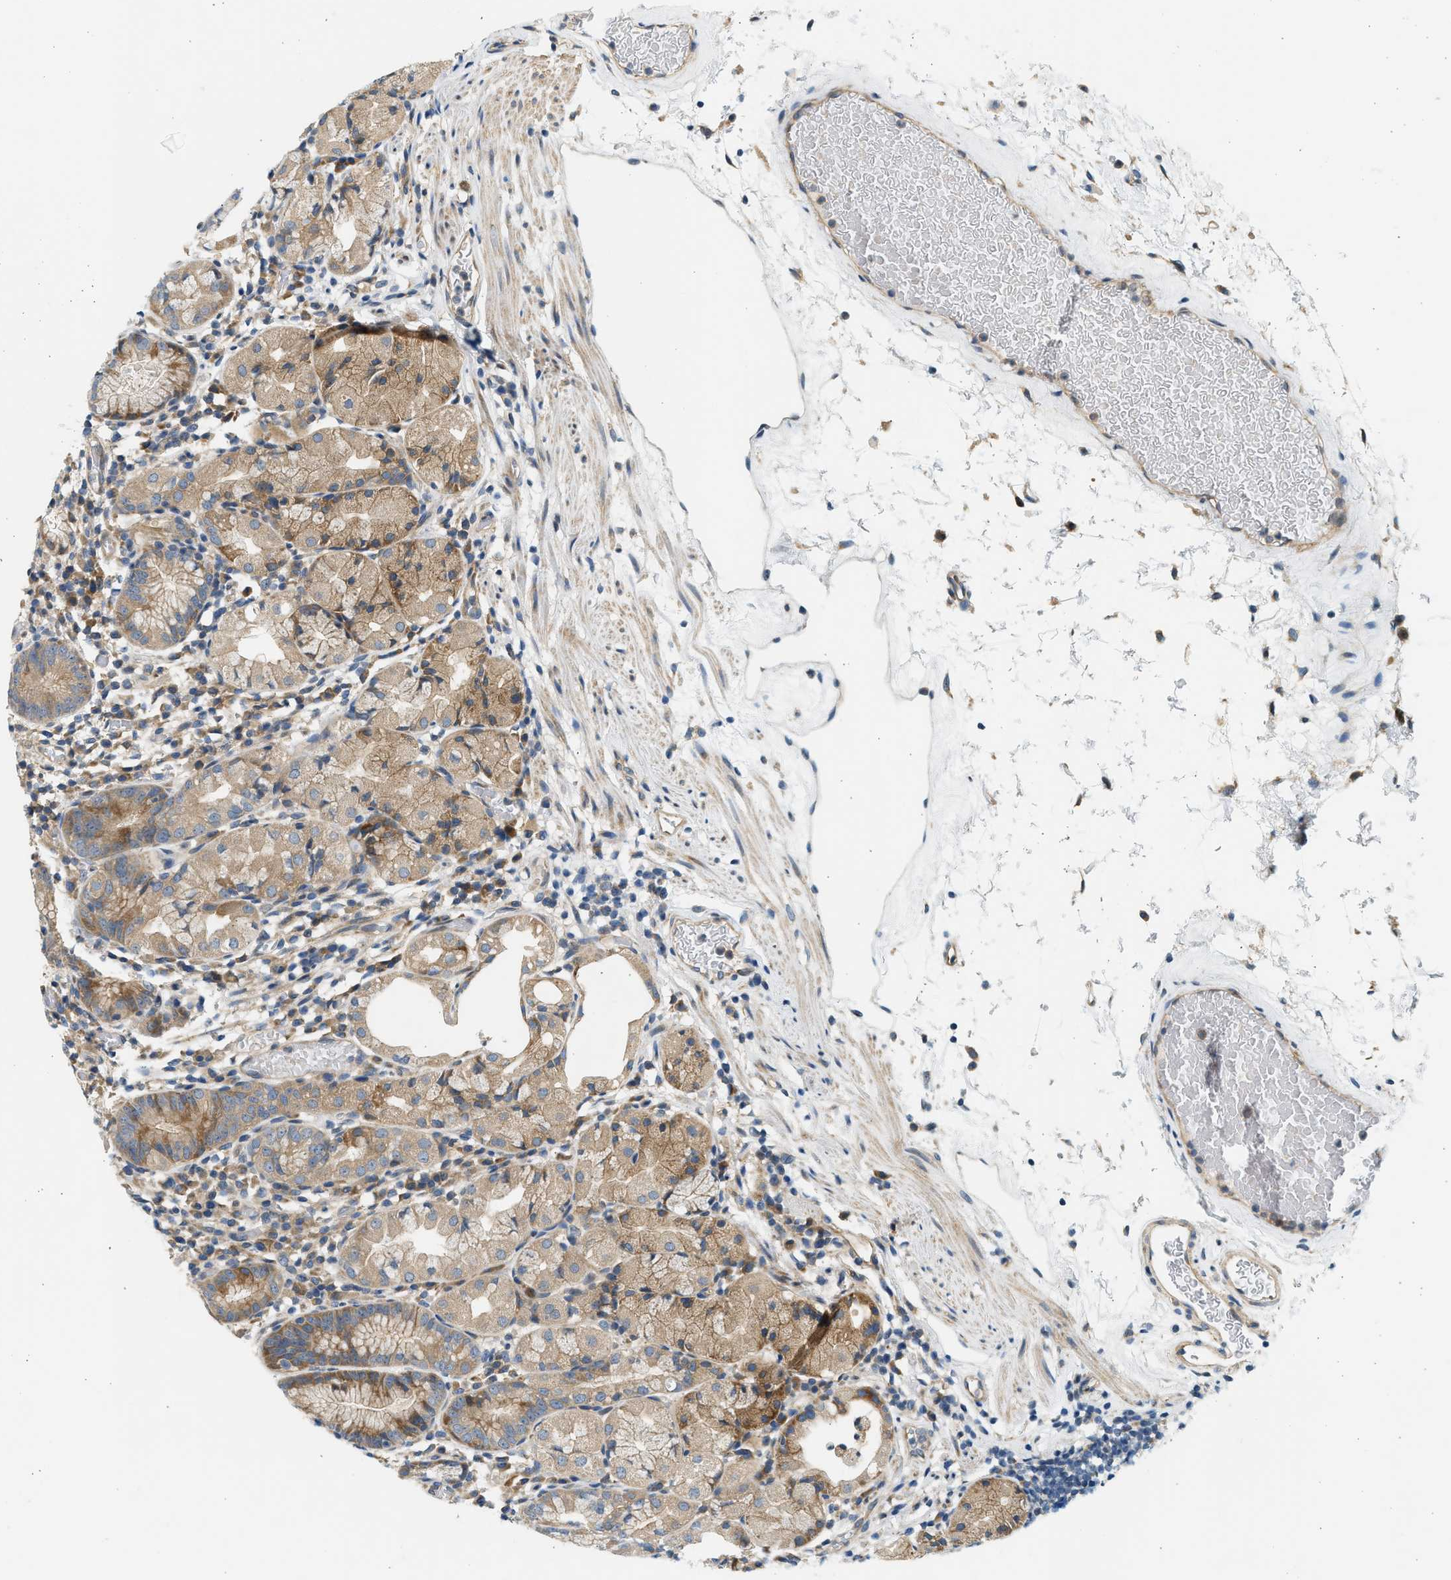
{"staining": {"intensity": "moderate", "quantity": "25%-75%", "location": "cytoplasmic/membranous"}, "tissue": "stomach", "cell_type": "Glandular cells", "image_type": "normal", "snomed": [{"axis": "morphology", "description": "Normal tissue, NOS"}, {"axis": "topography", "description": "Stomach"}, {"axis": "topography", "description": "Stomach, lower"}], "caption": "IHC of unremarkable human stomach shows medium levels of moderate cytoplasmic/membranous staining in approximately 25%-75% of glandular cells.", "gene": "KDELR2", "patient": {"sex": "female", "age": 75}}